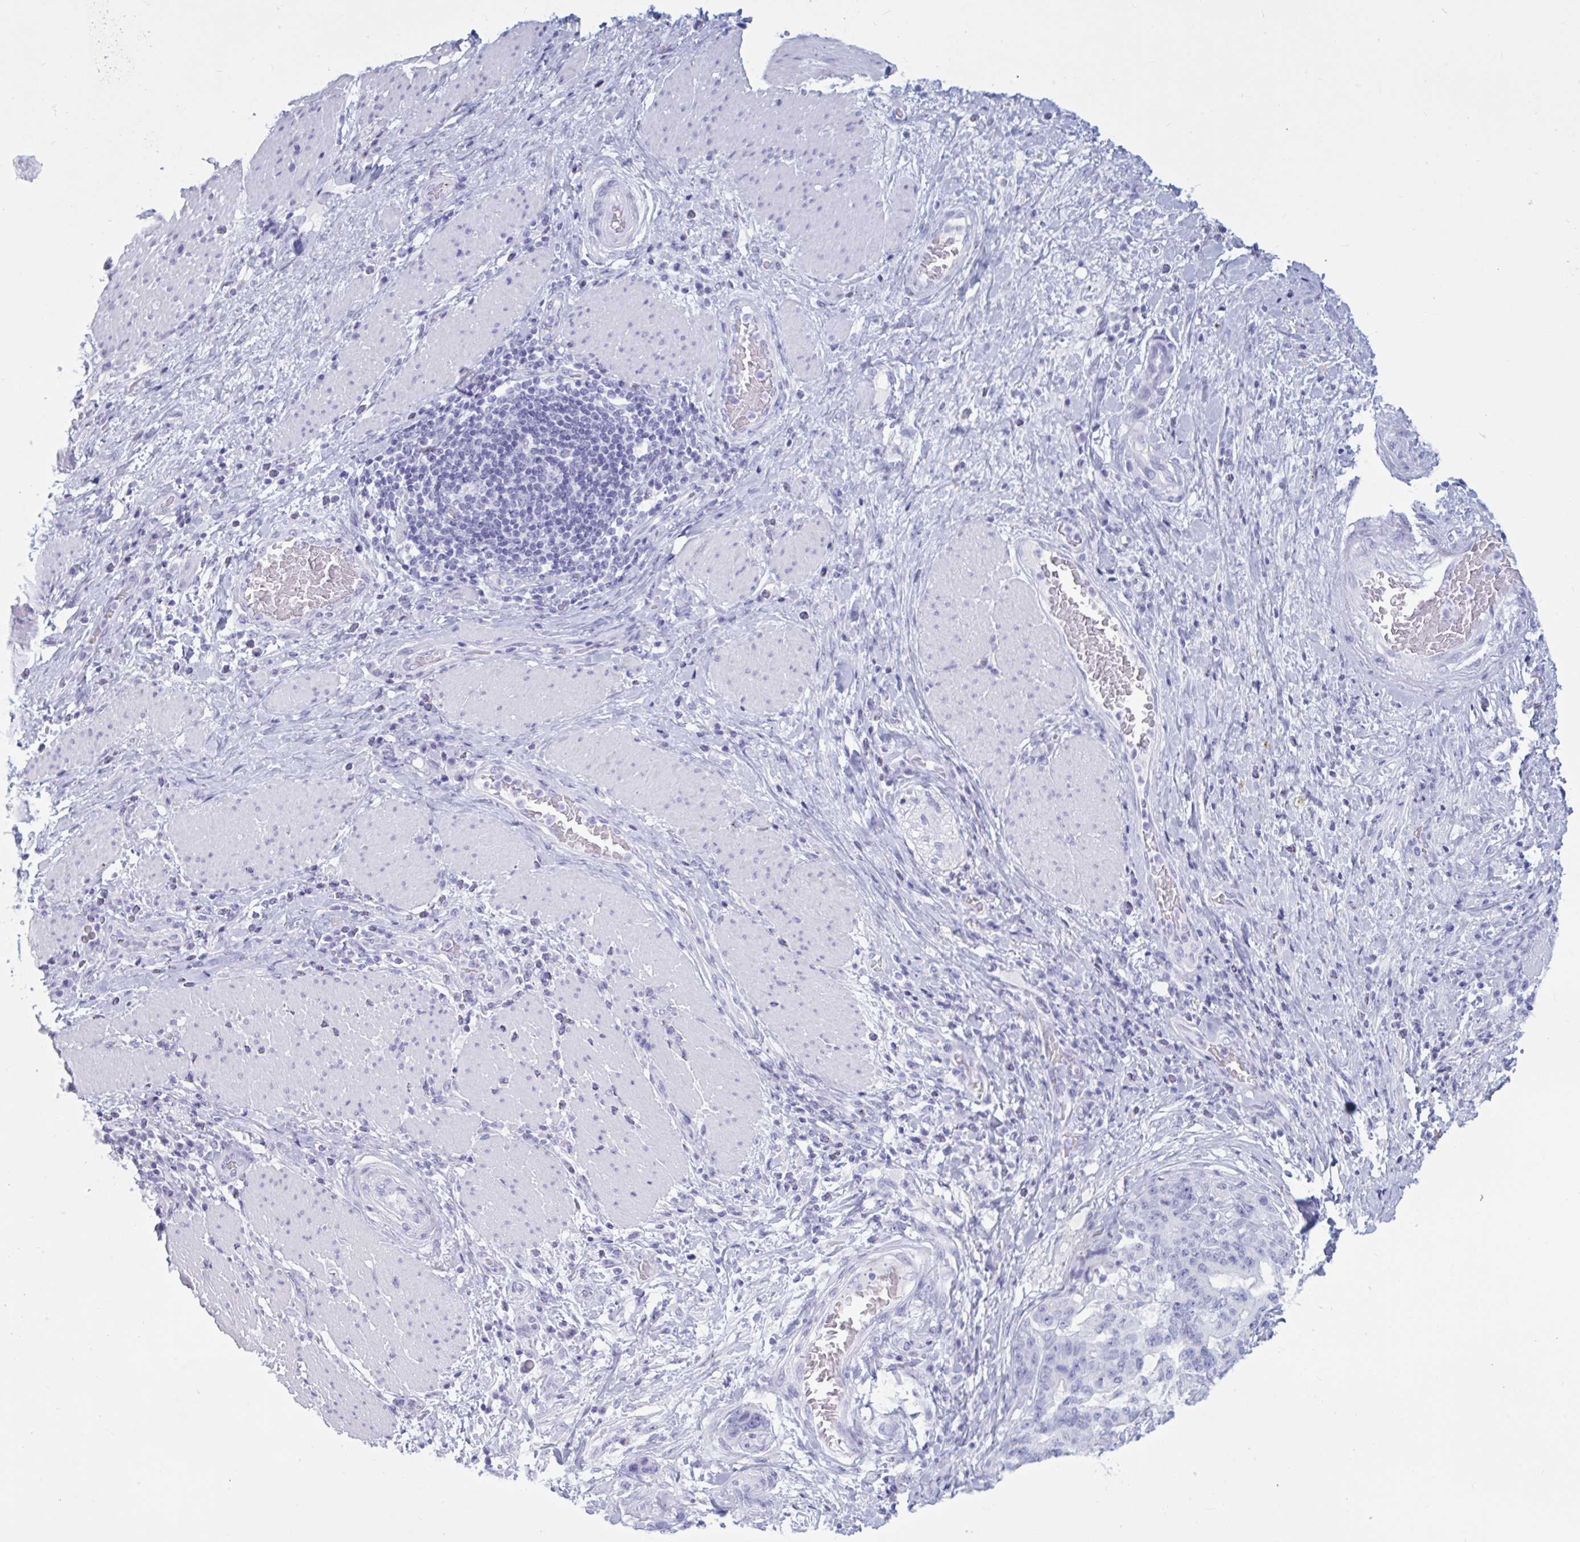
{"staining": {"intensity": "negative", "quantity": "none", "location": "none"}, "tissue": "stomach cancer", "cell_type": "Tumor cells", "image_type": "cancer", "snomed": [{"axis": "morphology", "description": "Normal tissue, NOS"}, {"axis": "morphology", "description": "Adenocarcinoma, NOS"}, {"axis": "topography", "description": "Stomach"}], "caption": "The immunohistochemistry (IHC) histopathology image has no significant expression in tumor cells of stomach adenocarcinoma tissue. (IHC, brightfield microscopy, high magnification).", "gene": "BBS10", "patient": {"sex": "female", "age": 64}}